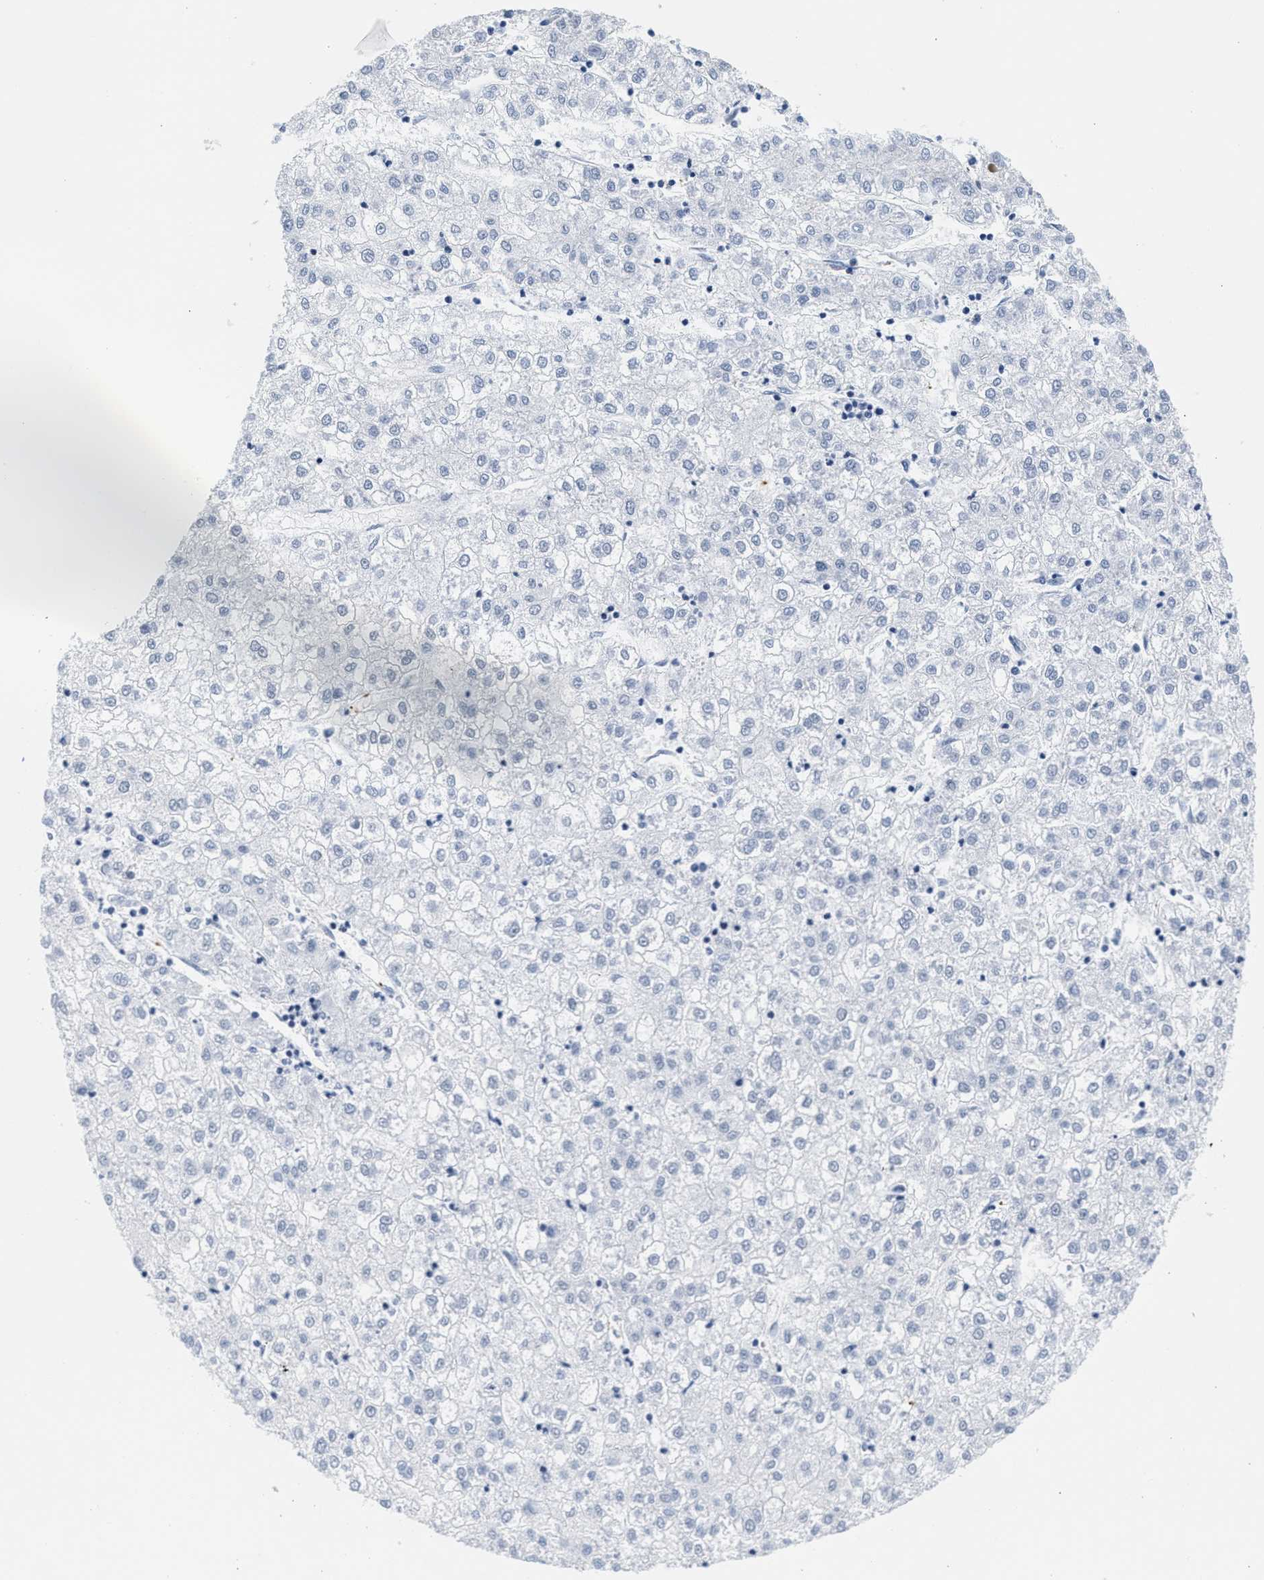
{"staining": {"intensity": "negative", "quantity": "none", "location": "none"}, "tissue": "liver cancer", "cell_type": "Tumor cells", "image_type": "cancer", "snomed": [{"axis": "morphology", "description": "Carcinoma, Hepatocellular, NOS"}, {"axis": "topography", "description": "Liver"}], "caption": "Immunohistochemistry (IHC) of human hepatocellular carcinoma (liver) demonstrates no staining in tumor cells.", "gene": "RAD21", "patient": {"sex": "male", "age": 72}}